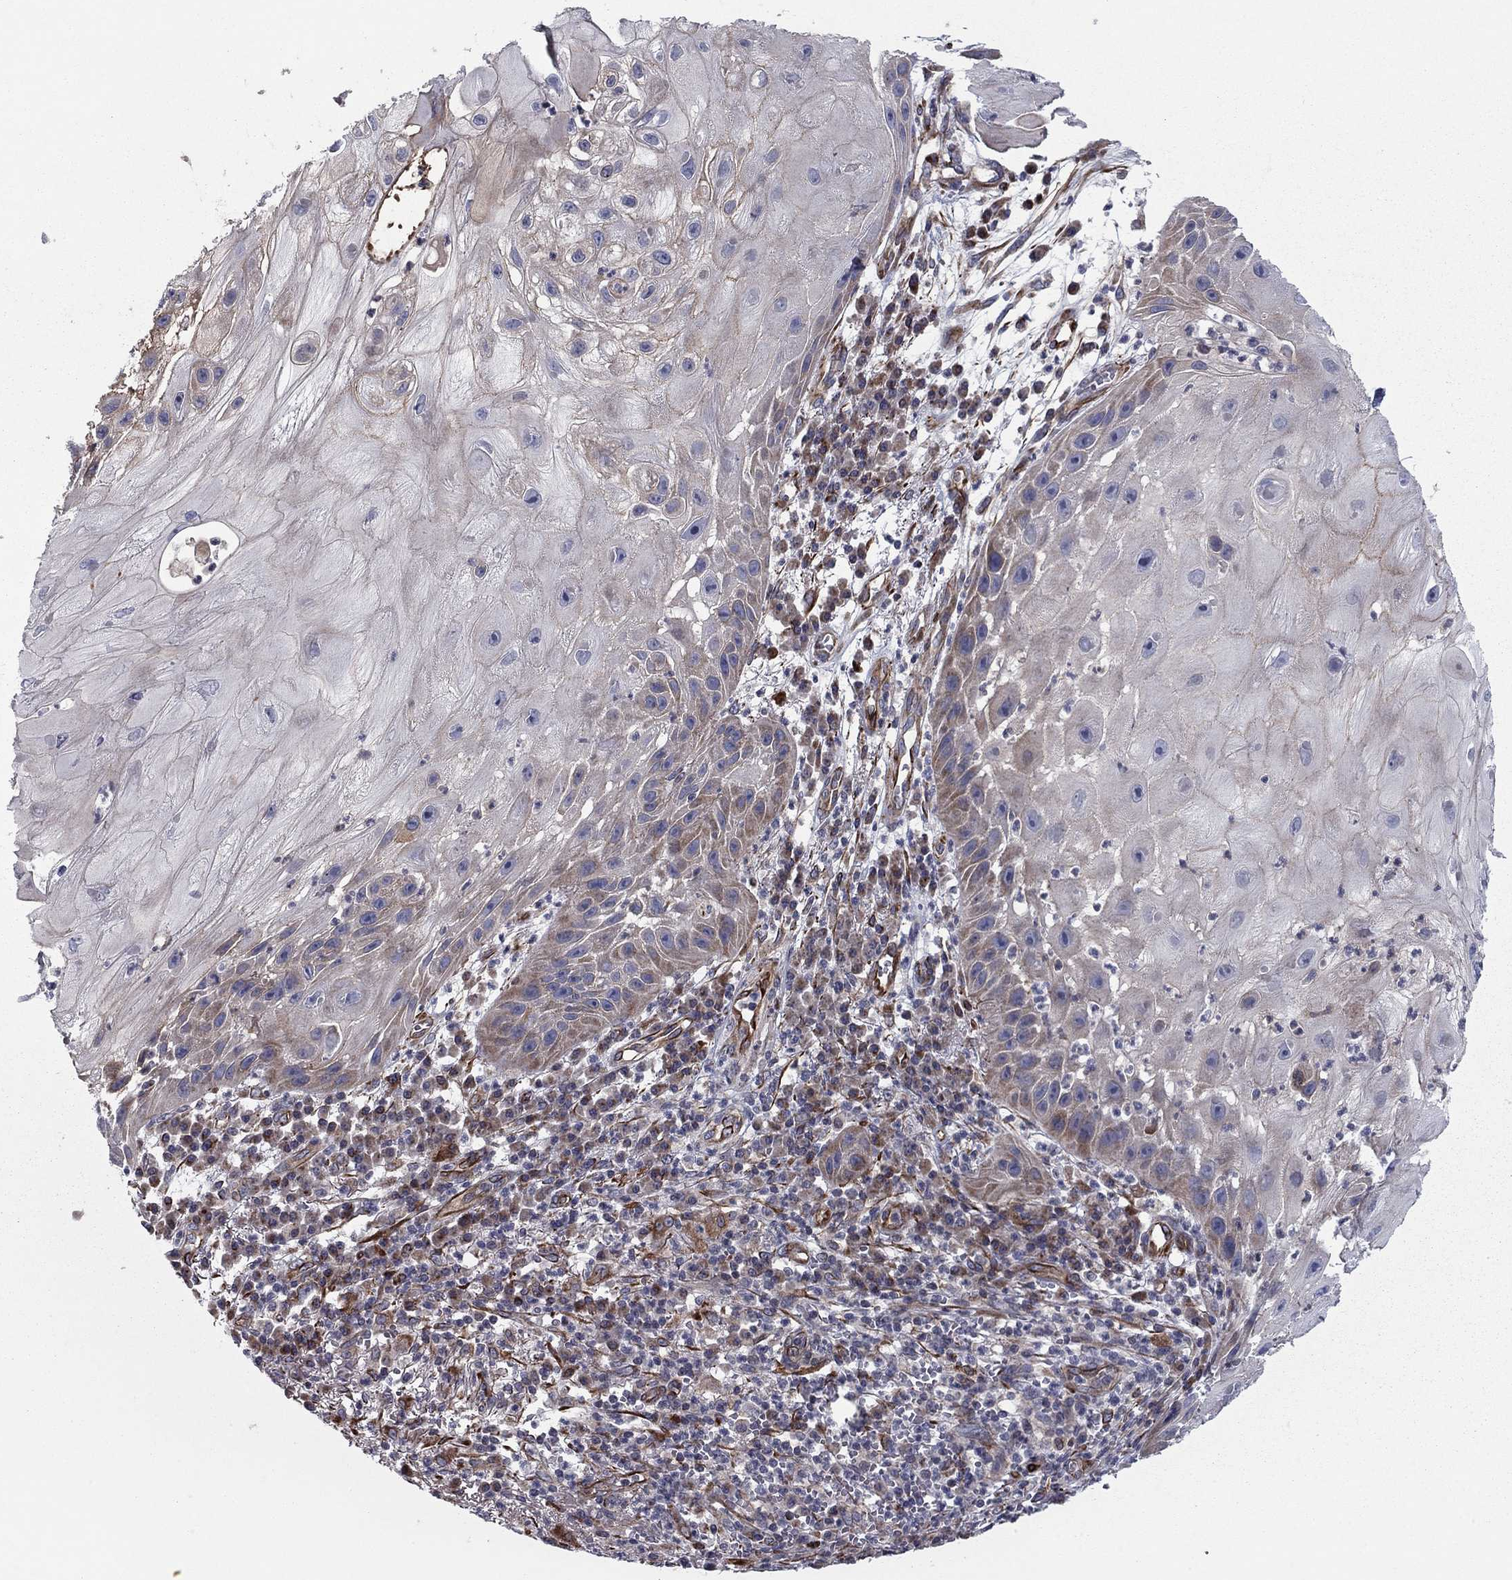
{"staining": {"intensity": "moderate", "quantity": "<25%", "location": "cytoplasmic/membranous"}, "tissue": "skin cancer", "cell_type": "Tumor cells", "image_type": "cancer", "snomed": [{"axis": "morphology", "description": "Normal tissue, NOS"}, {"axis": "morphology", "description": "Squamous cell carcinoma, NOS"}, {"axis": "topography", "description": "Skin"}], "caption": "This is a photomicrograph of immunohistochemistry staining of skin cancer (squamous cell carcinoma), which shows moderate positivity in the cytoplasmic/membranous of tumor cells.", "gene": "CLSTN1", "patient": {"sex": "male", "age": 79}}